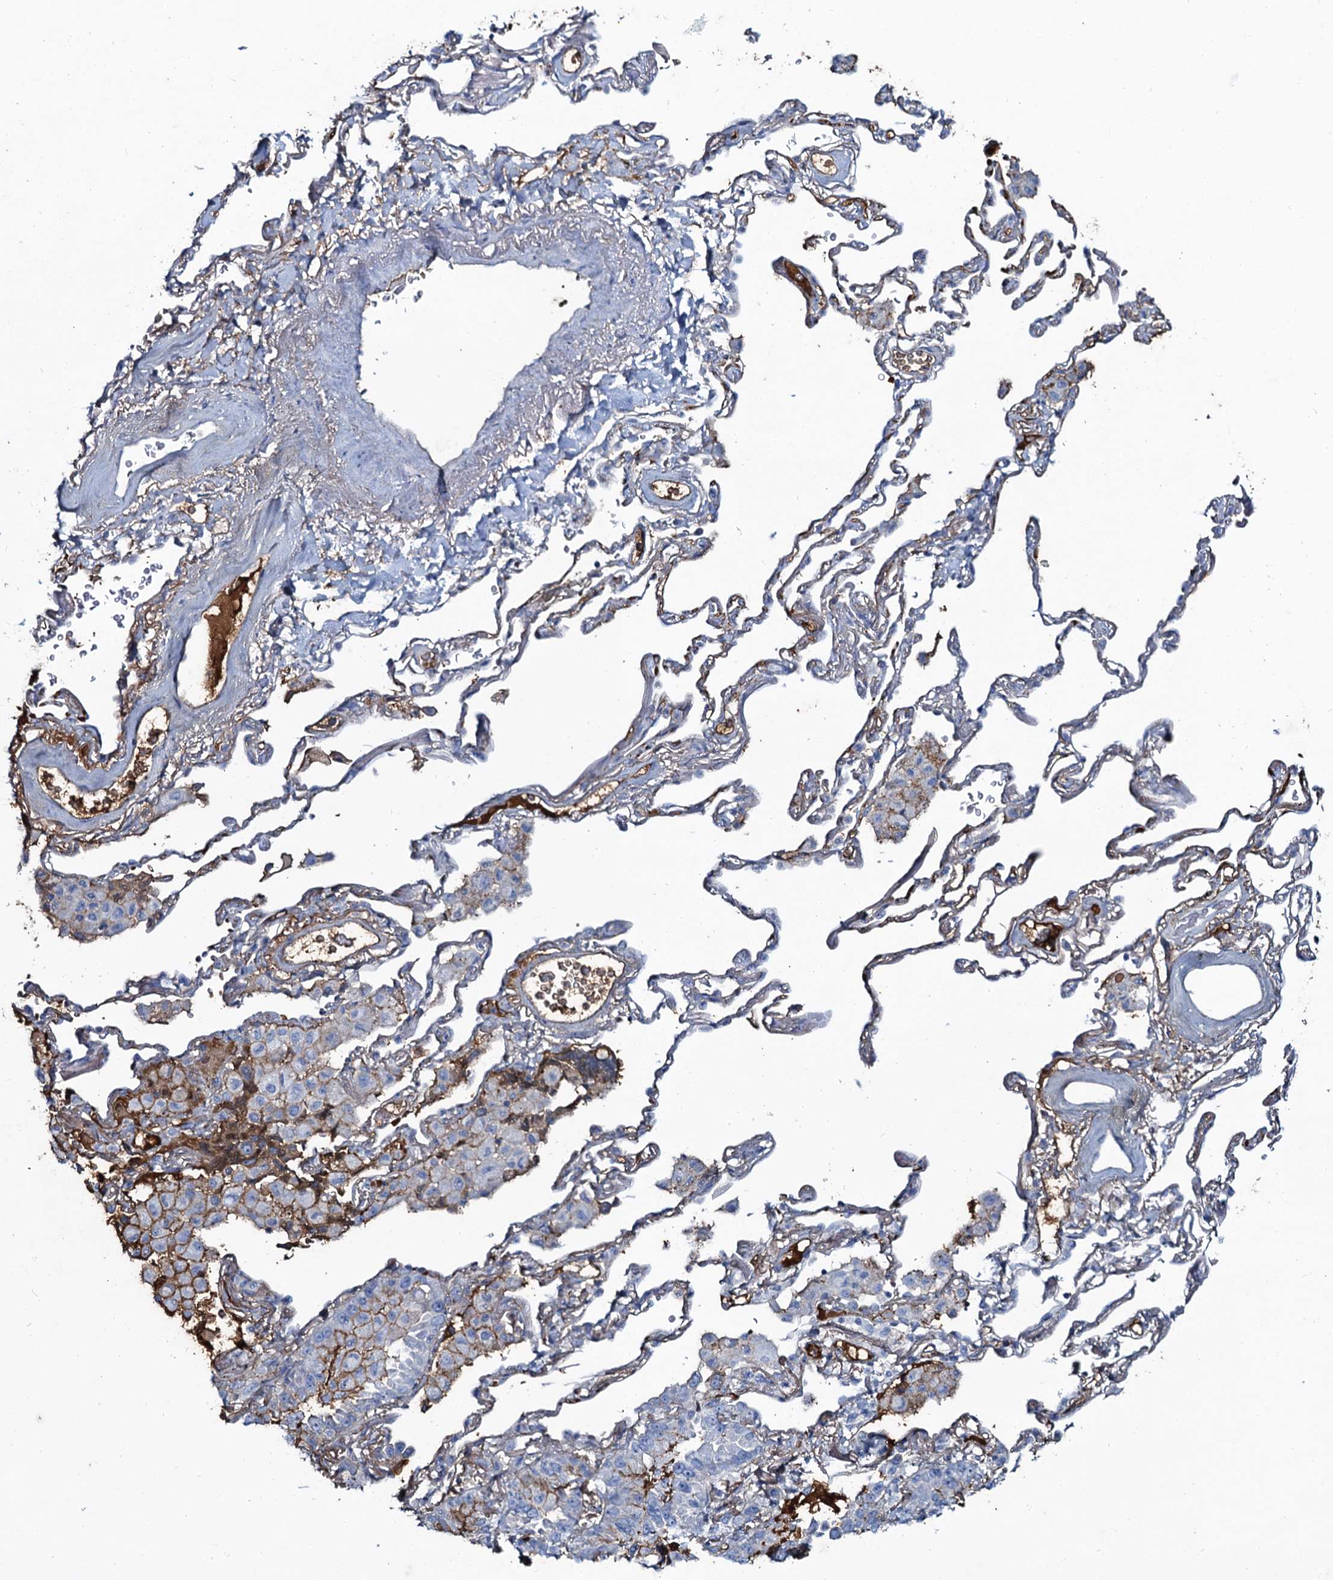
{"staining": {"intensity": "moderate", "quantity": "<25%", "location": "cytoplasmic/membranous"}, "tissue": "lung cancer", "cell_type": "Tumor cells", "image_type": "cancer", "snomed": [{"axis": "morphology", "description": "Adenocarcinoma, NOS"}, {"axis": "topography", "description": "Lung"}], "caption": "Human lung adenocarcinoma stained with a brown dye shows moderate cytoplasmic/membranous positive positivity in about <25% of tumor cells.", "gene": "EDN1", "patient": {"sex": "female", "age": 69}}